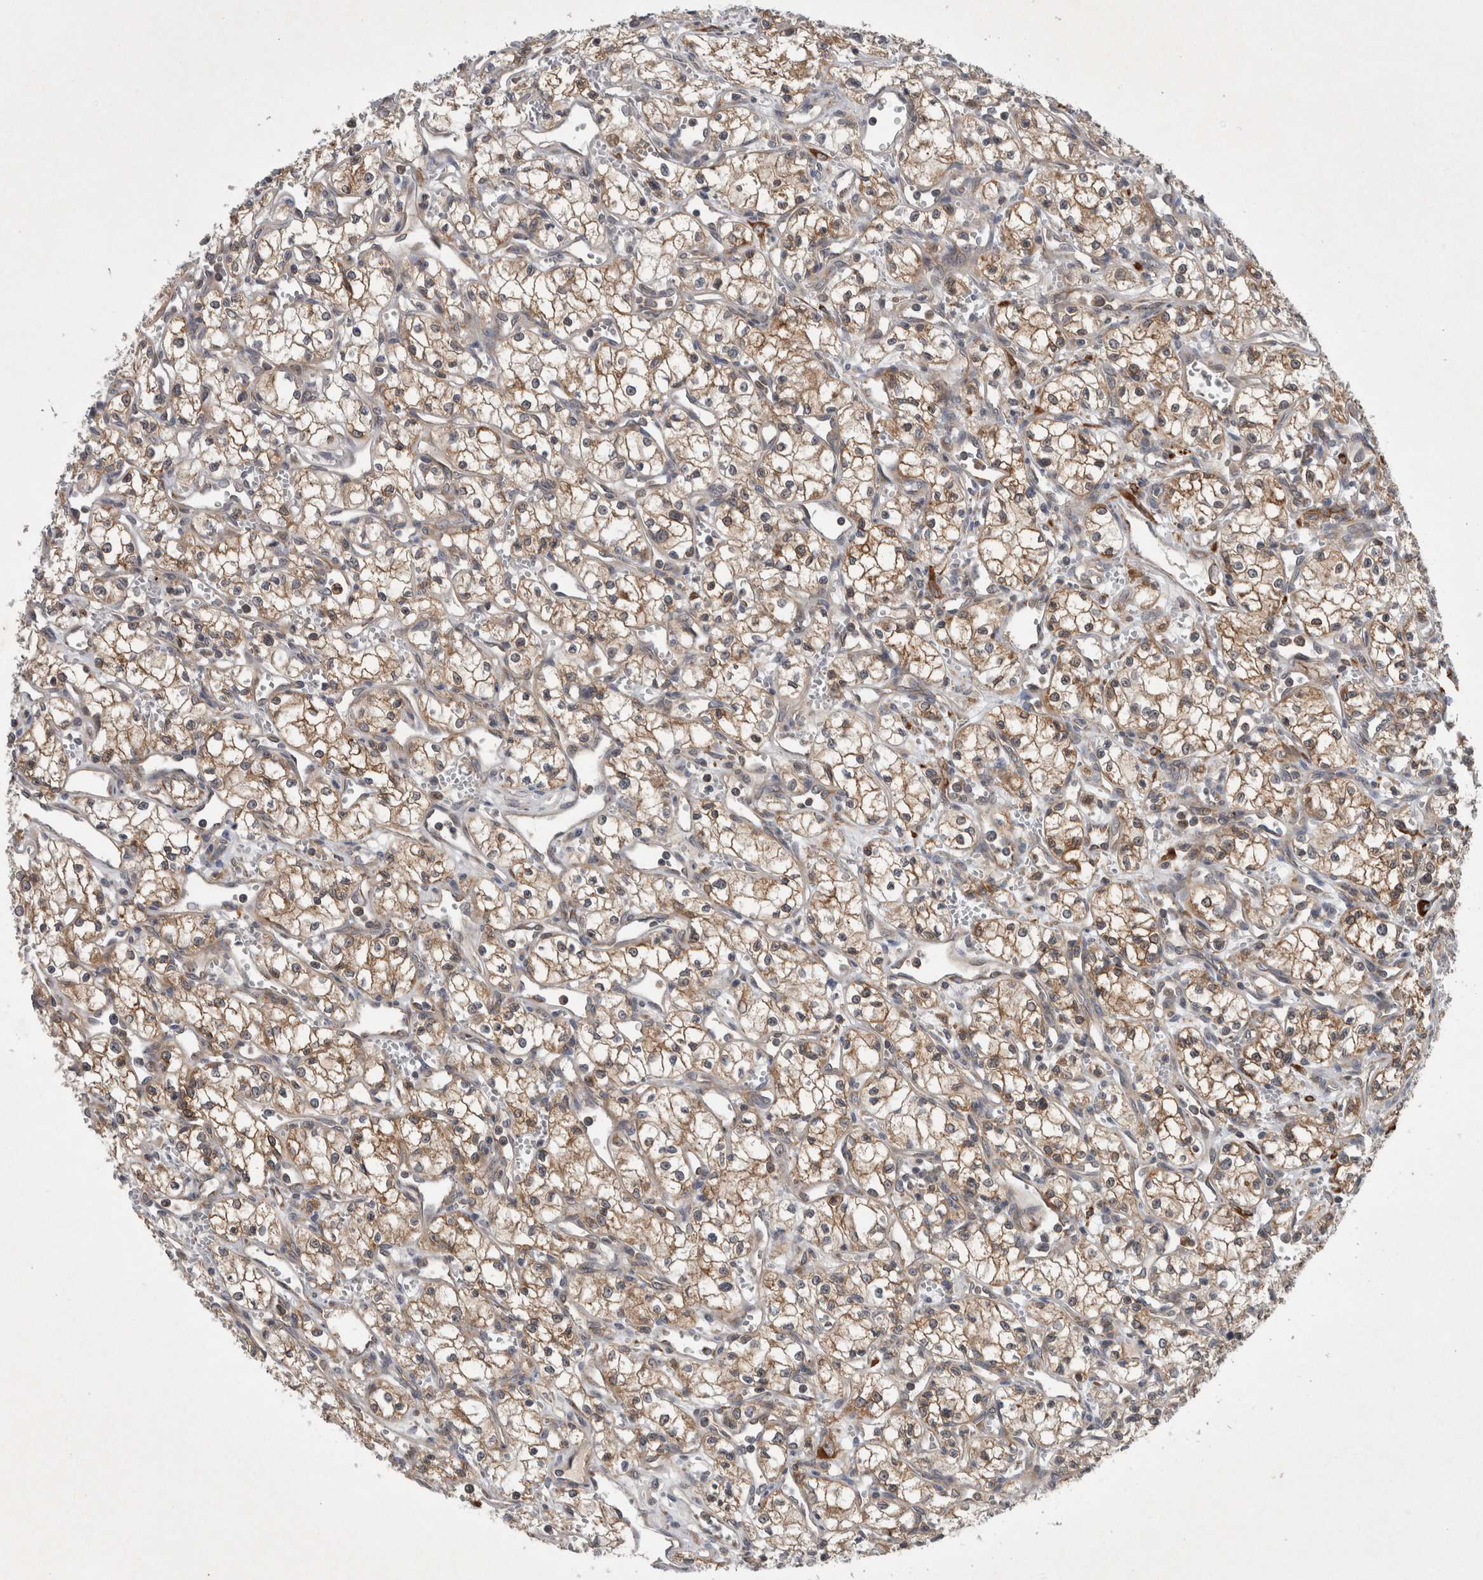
{"staining": {"intensity": "moderate", "quantity": ">75%", "location": "cytoplasmic/membranous"}, "tissue": "renal cancer", "cell_type": "Tumor cells", "image_type": "cancer", "snomed": [{"axis": "morphology", "description": "Adenocarcinoma, NOS"}, {"axis": "topography", "description": "Kidney"}], "caption": "This is an image of immunohistochemistry (IHC) staining of adenocarcinoma (renal), which shows moderate staining in the cytoplasmic/membranous of tumor cells.", "gene": "PDCD2", "patient": {"sex": "male", "age": 59}}